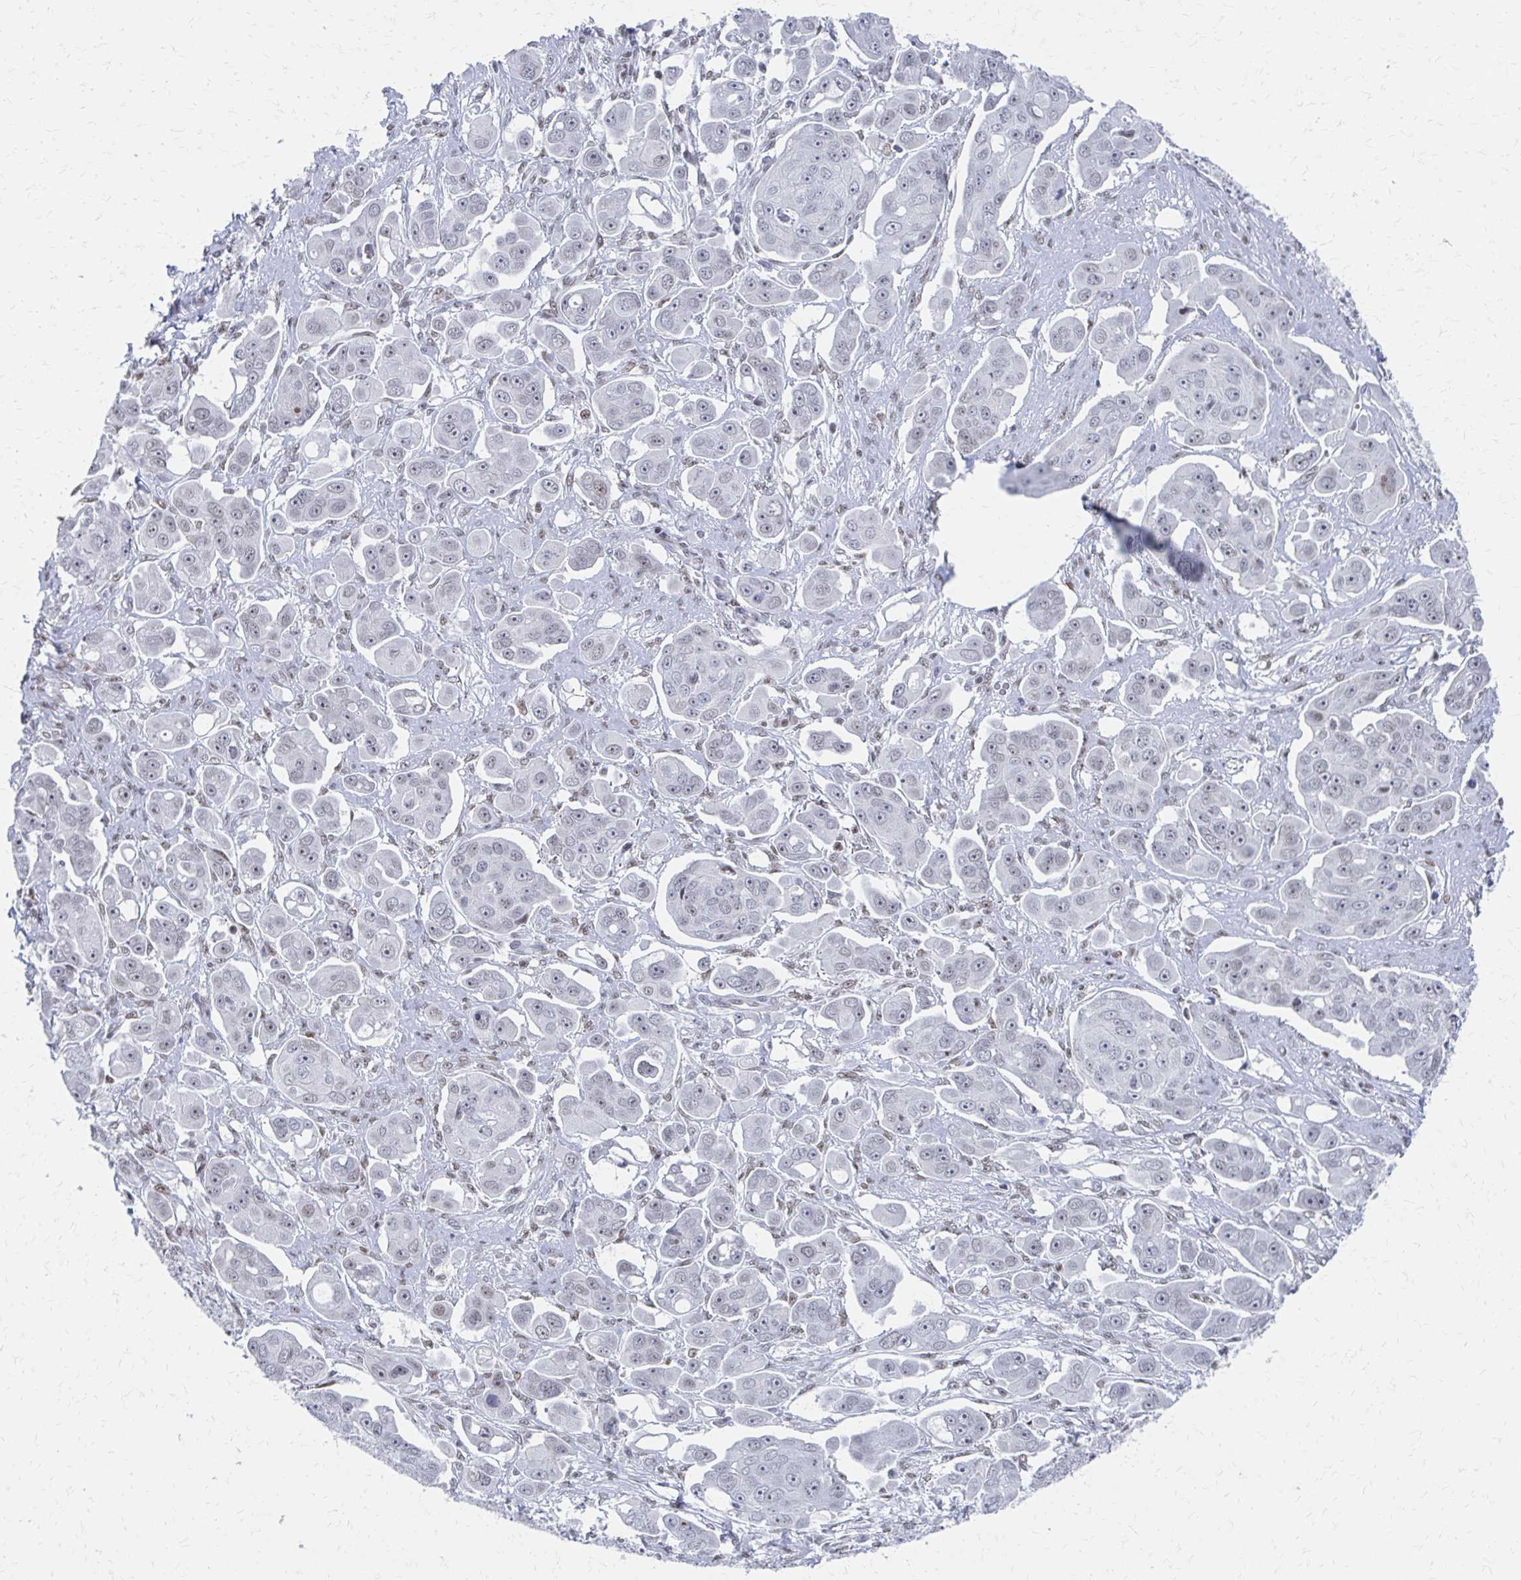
{"staining": {"intensity": "negative", "quantity": "none", "location": "none"}, "tissue": "ovarian cancer", "cell_type": "Tumor cells", "image_type": "cancer", "snomed": [{"axis": "morphology", "description": "Carcinoma, endometroid"}, {"axis": "topography", "description": "Ovary"}], "caption": "Immunohistochemistry (IHC) of human endometroid carcinoma (ovarian) reveals no staining in tumor cells. (Brightfield microscopy of DAB immunohistochemistry at high magnification).", "gene": "CDIN1", "patient": {"sex": "female", "age": 70}}